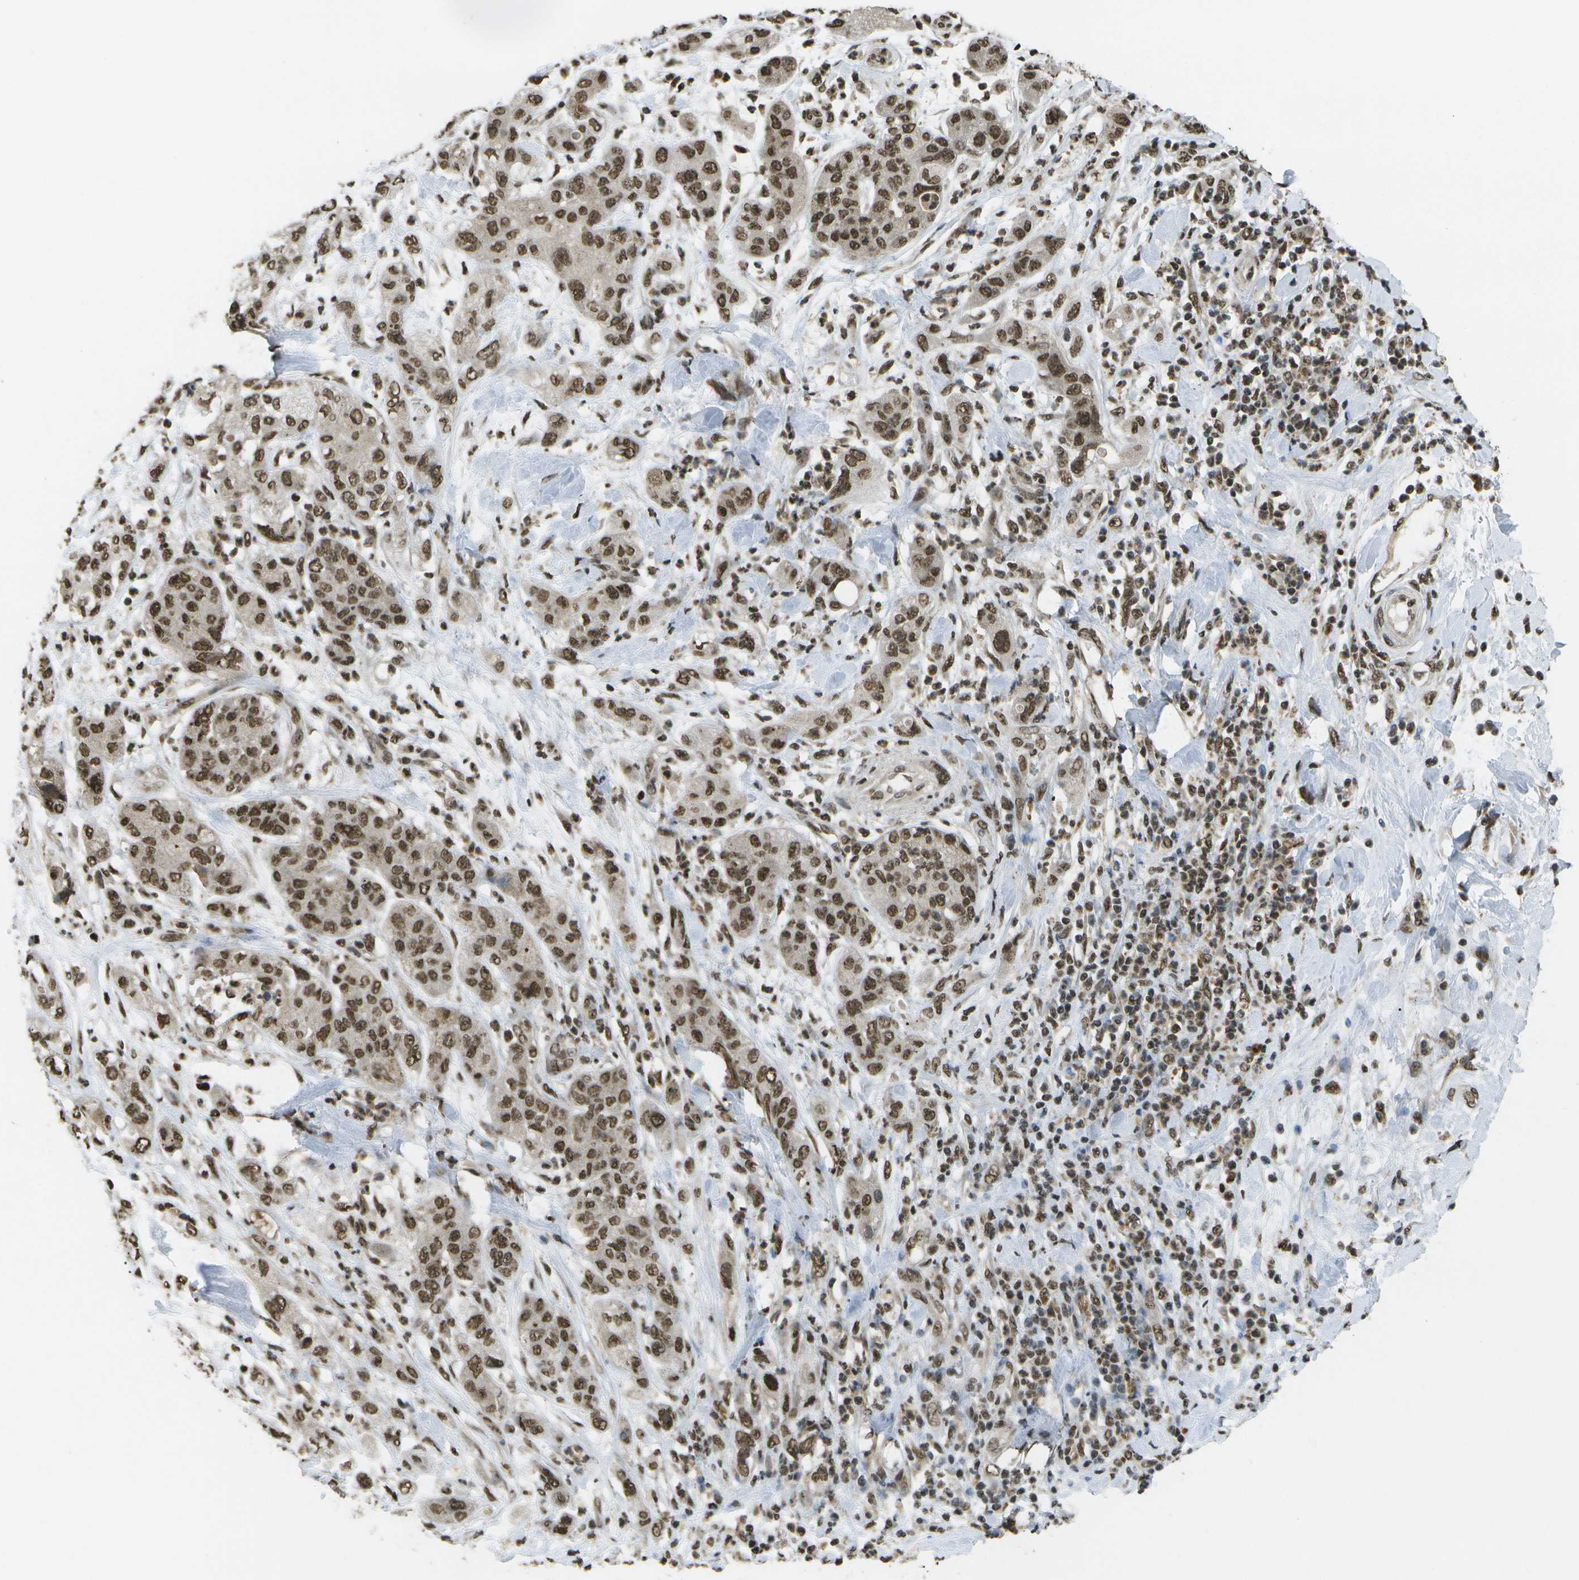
{"staining": {"intensity": "moderate", "quantity": ">75%", "location": "nuclear"}, "tissue": "pancreatic cancer", "cell_type": "Tumor cells", "image_type": "cancer", "snomed": [{"axis": "morphology", "description": "Adenocarcinoma, NOS"}, {"axis": "topography", "description": "Pancreas"}], "caption": "An immunohistochemistry (IHC) micrograph of neoplastic tissue is shown. Protein staining in brown labels moderate nuclear positivity in adenocarcinoma (pancreatic) within tumor cells.", "gene": "SPEN", "patient": {"sex": "female", "age": 78}}